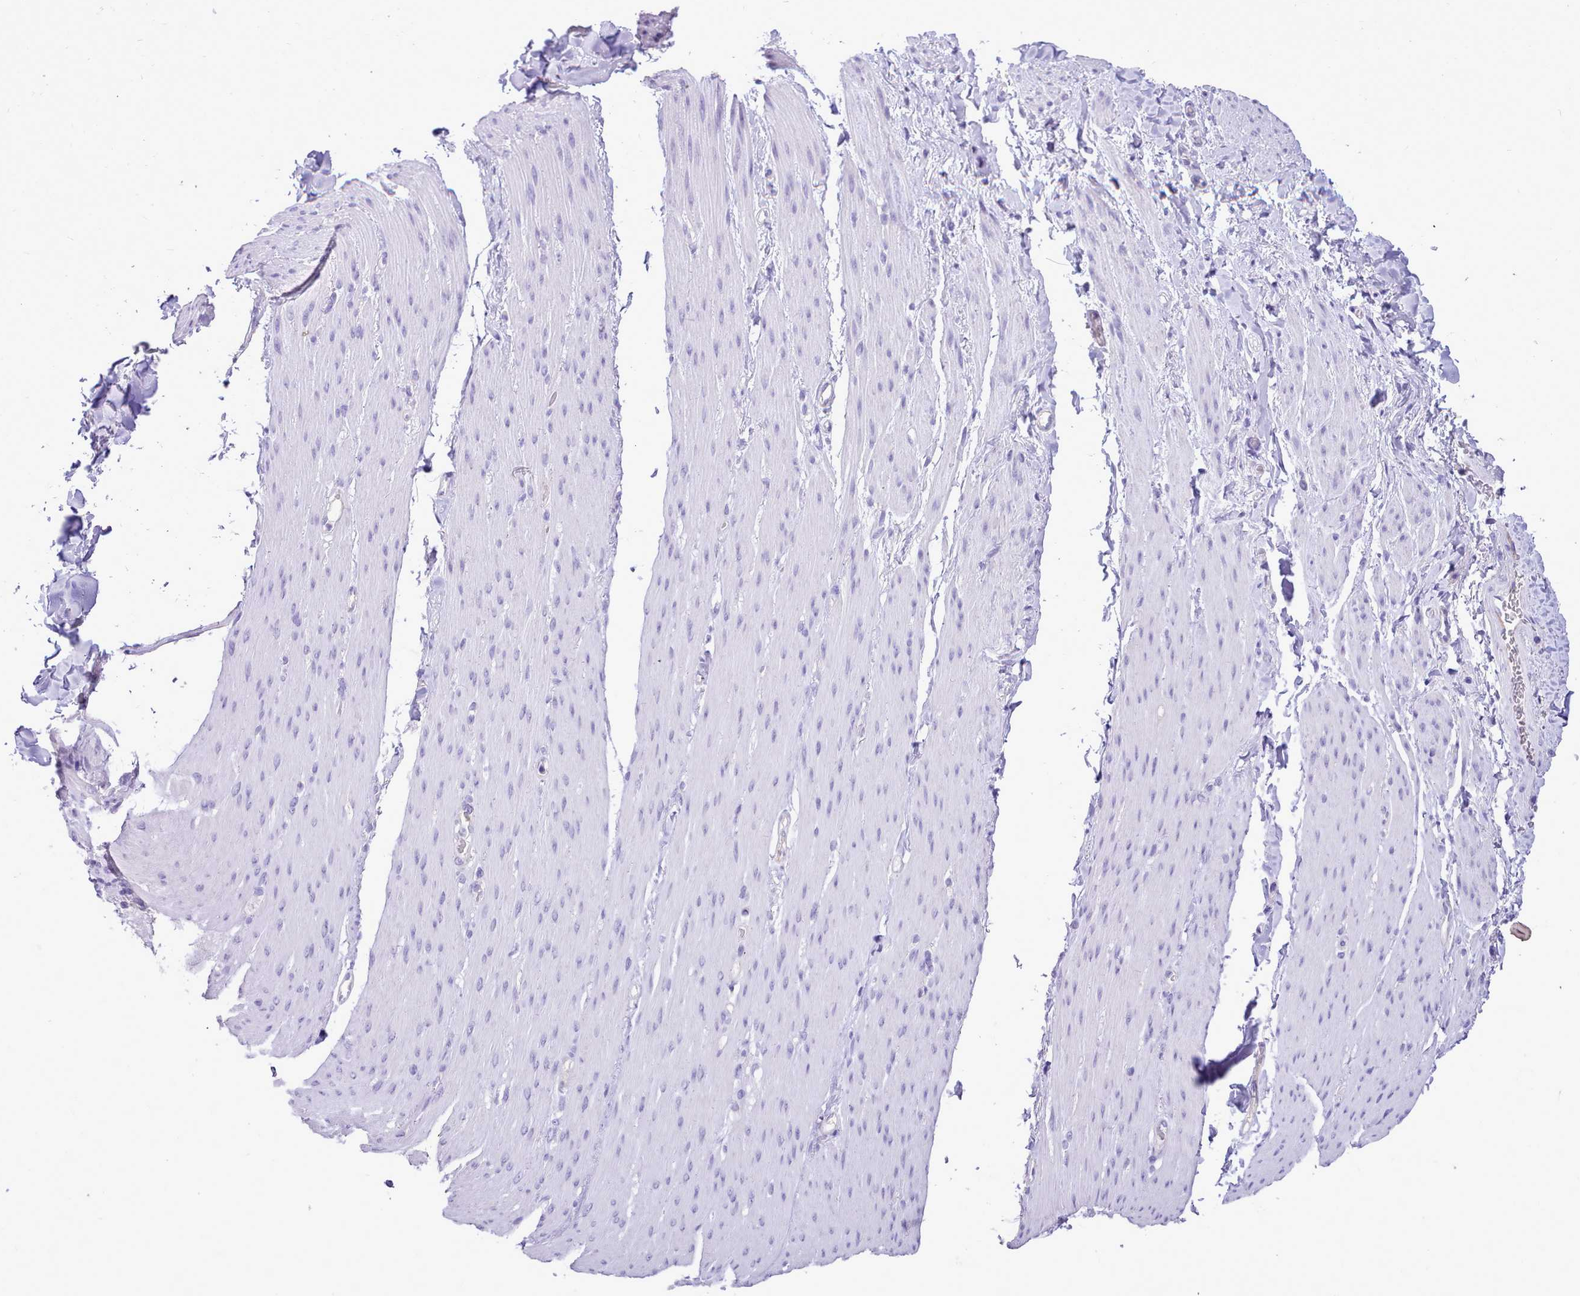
{"staining": {"intensity": "negative", "quantity": "none", "location": "none"}, "tissue": "adipose tissue", "cell_type": "Adipocytes", "image_type": "normal", "snomed": [{"axis": "morphology", "description": "Normal tissue, NOS"}, {"axis": "topography", "description": "Colon"}, {"axis": "topography", "description": "Peripheral nerve tissue"}], "caption": "Immunohistochemistry (IHC) of normal adipose tissue shows no positivity in adipocytes. (Brightfield microscopy of DAB IHC at high magnification).", "gene": "LRRC37A2", "patient": {"sex": "female", "age": 61}}